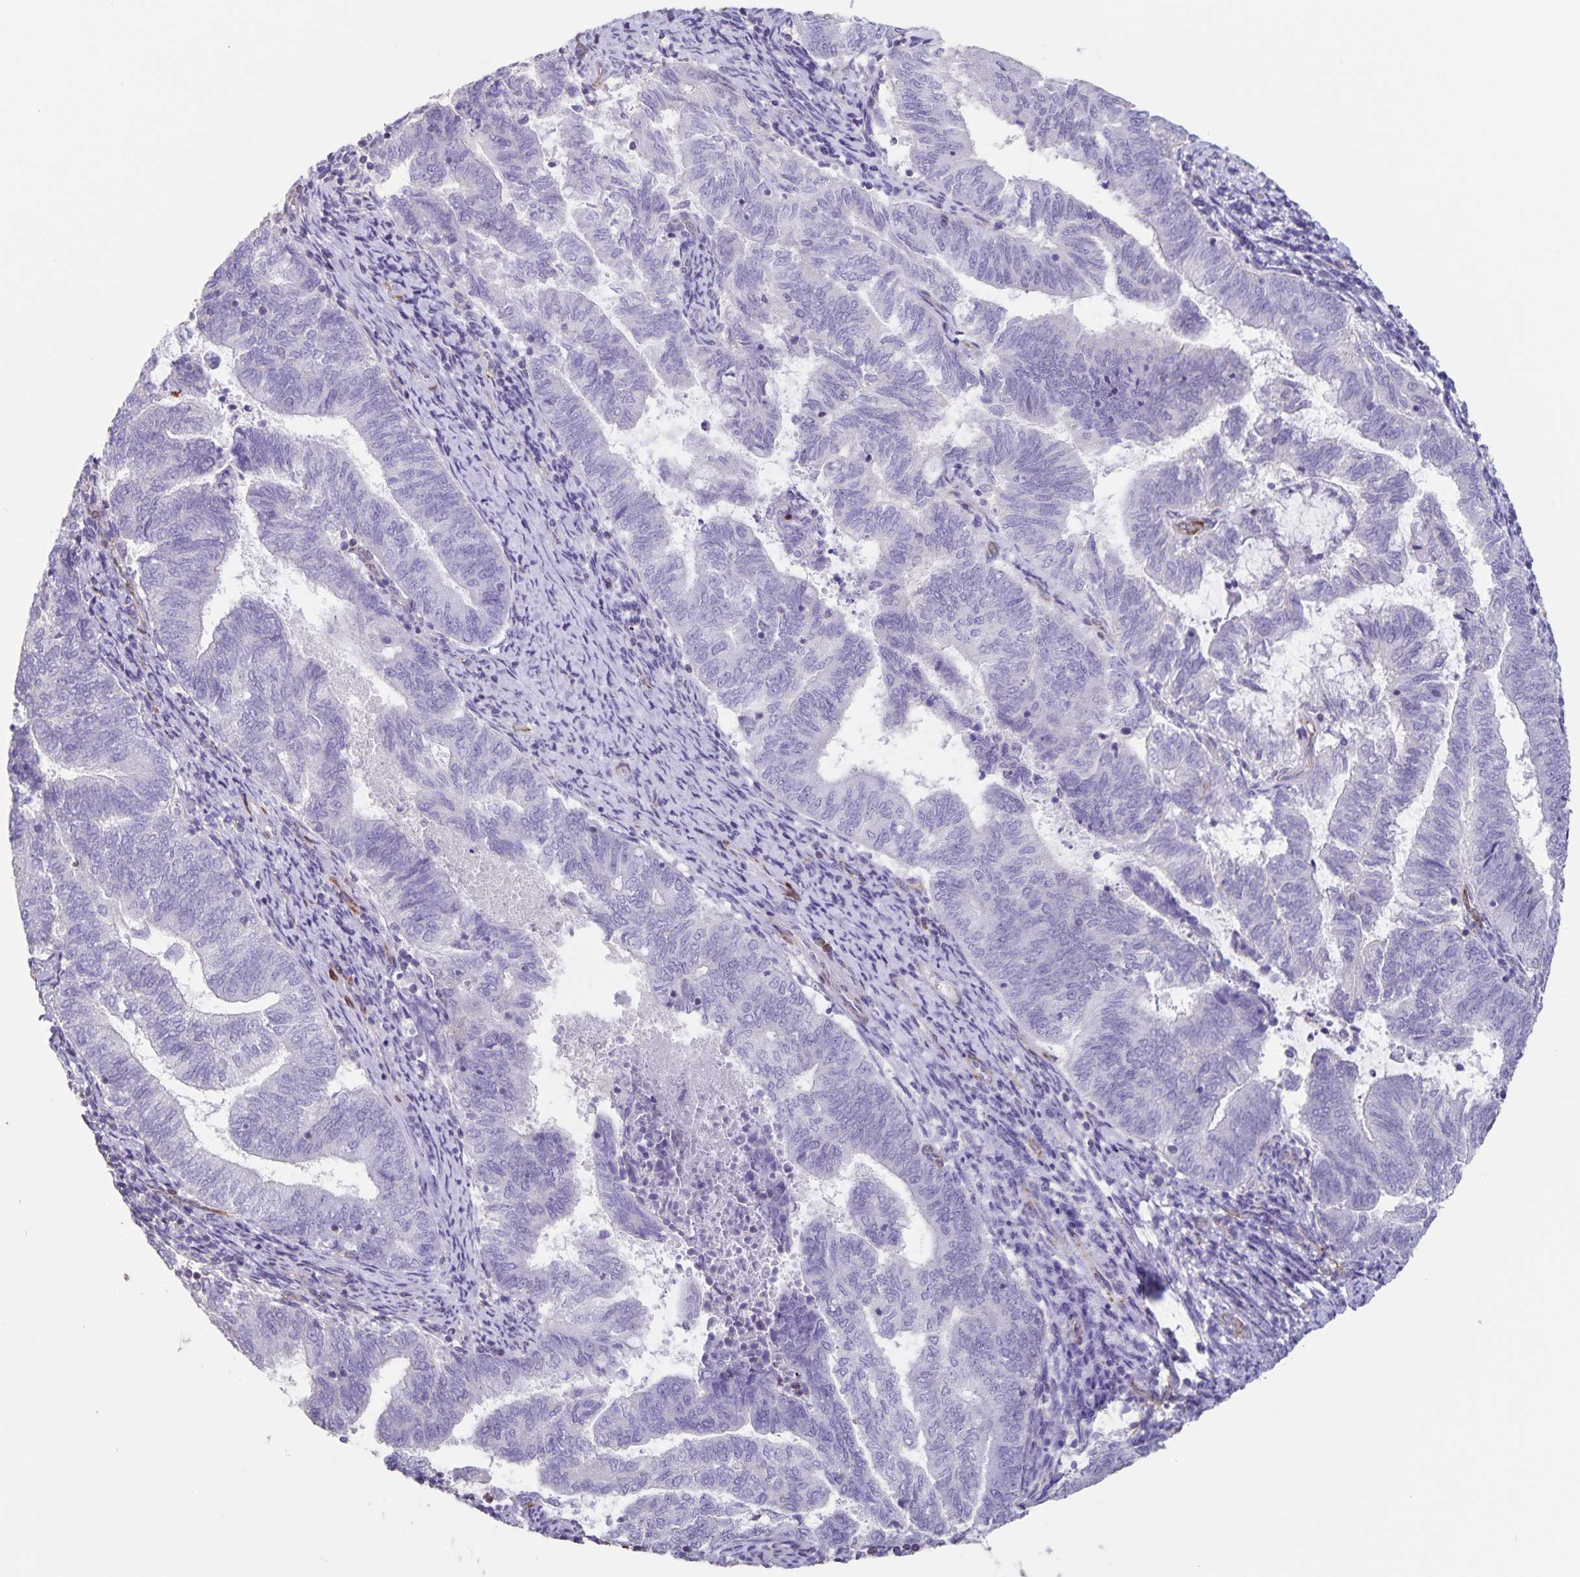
{"staining": {"intensity": "negative", "quantity": "none", "location": "none"}, "tissue": "endometrial cancer", "cell_type": "Tumor cells", "image_type": "cancer", "snomed": [{"axis": "morphology", "description": "Adenocarcinoma, NOS"}, {"axis": "topography", "description": "Endometrium"}], "caption": "Immunohistochemistry of human endometrial cancer (adenocarcinoma) exhibits no staining in tumor cells.", "gene": "SYNM", "patient": {"sex": "female", "age": 65}}